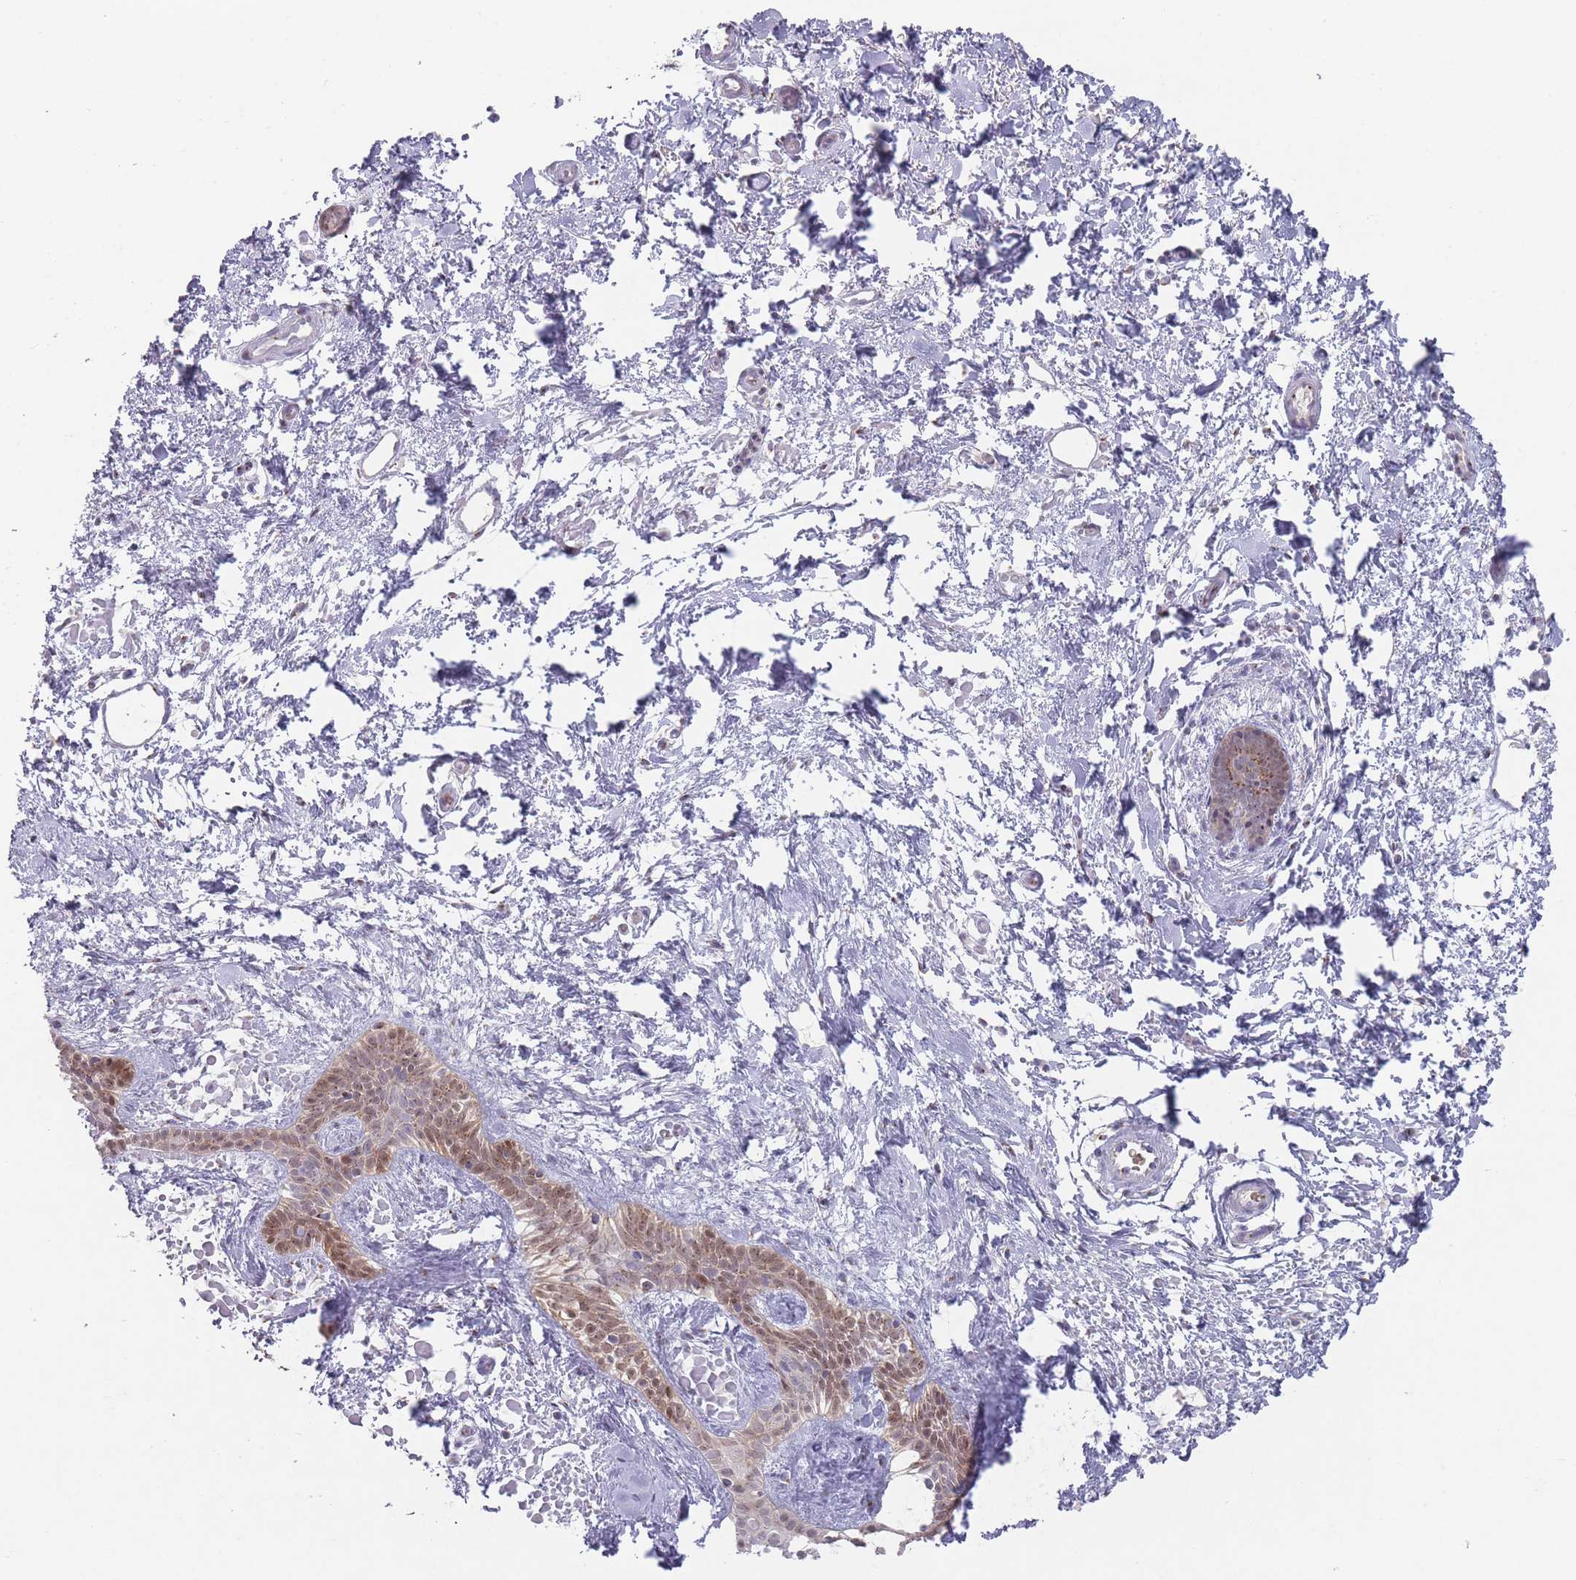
{"staining": {"intensity": "moderate", "quantity": ">75%", "location": "cytoplasmic/membranous,nuclear"}, "tissue": "skin cancer", "cell_type": "Tumor cells", "image_type": "cancer", "snomed": [{"axis": "morphology", "description": "Basal cell carcinoma"}, {"axis": "topography", "description": "Skin"}], "caption": "Approximately >75% of tumor cells in human basal cell carcinoma (skin) show moderate cytoplasmic/membranous and nuclear protein positivity as visualized by brown immunohistochemical staining.", "gene": "MAN1B1", "patient": {"sex": "male", "age": 78}}